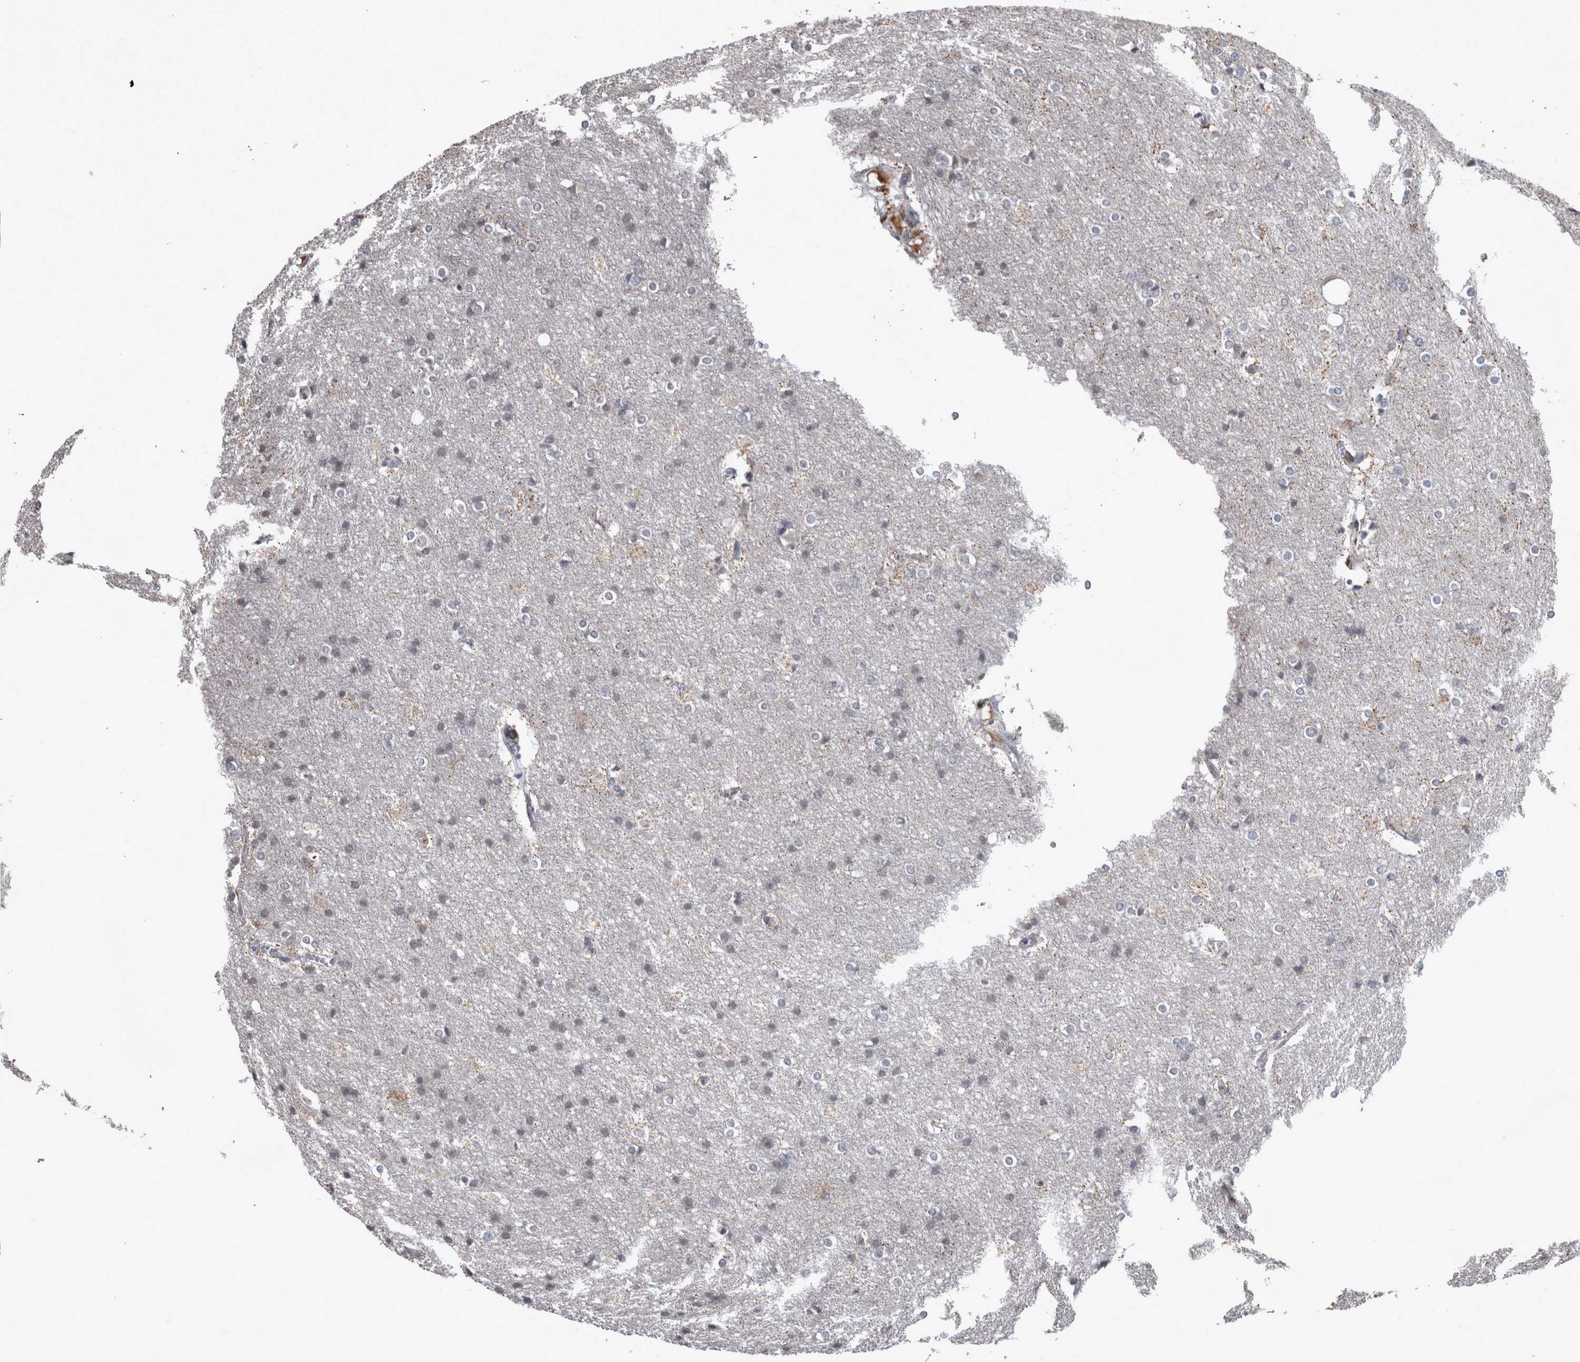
{"staining": {"intensity": "negative", "quantity": "none", "location": "none"}, "tissue": "cerebral cortex", "cell_type": "Endothelial cells", "image_type": "normal", "snomed": [{"axis": "morphology", "description": "Normal tissue, NOS"}, {"axis": "topography", "description": "Cerebral cortex"}], "caption": "Immunohistochemistry image of benign cerebral cortex stained for a protein (brown), which demonstrates no positivity in endothelial cells.", "gene": "WNT7A", "patient": {"sex": "male", "age": 54}}